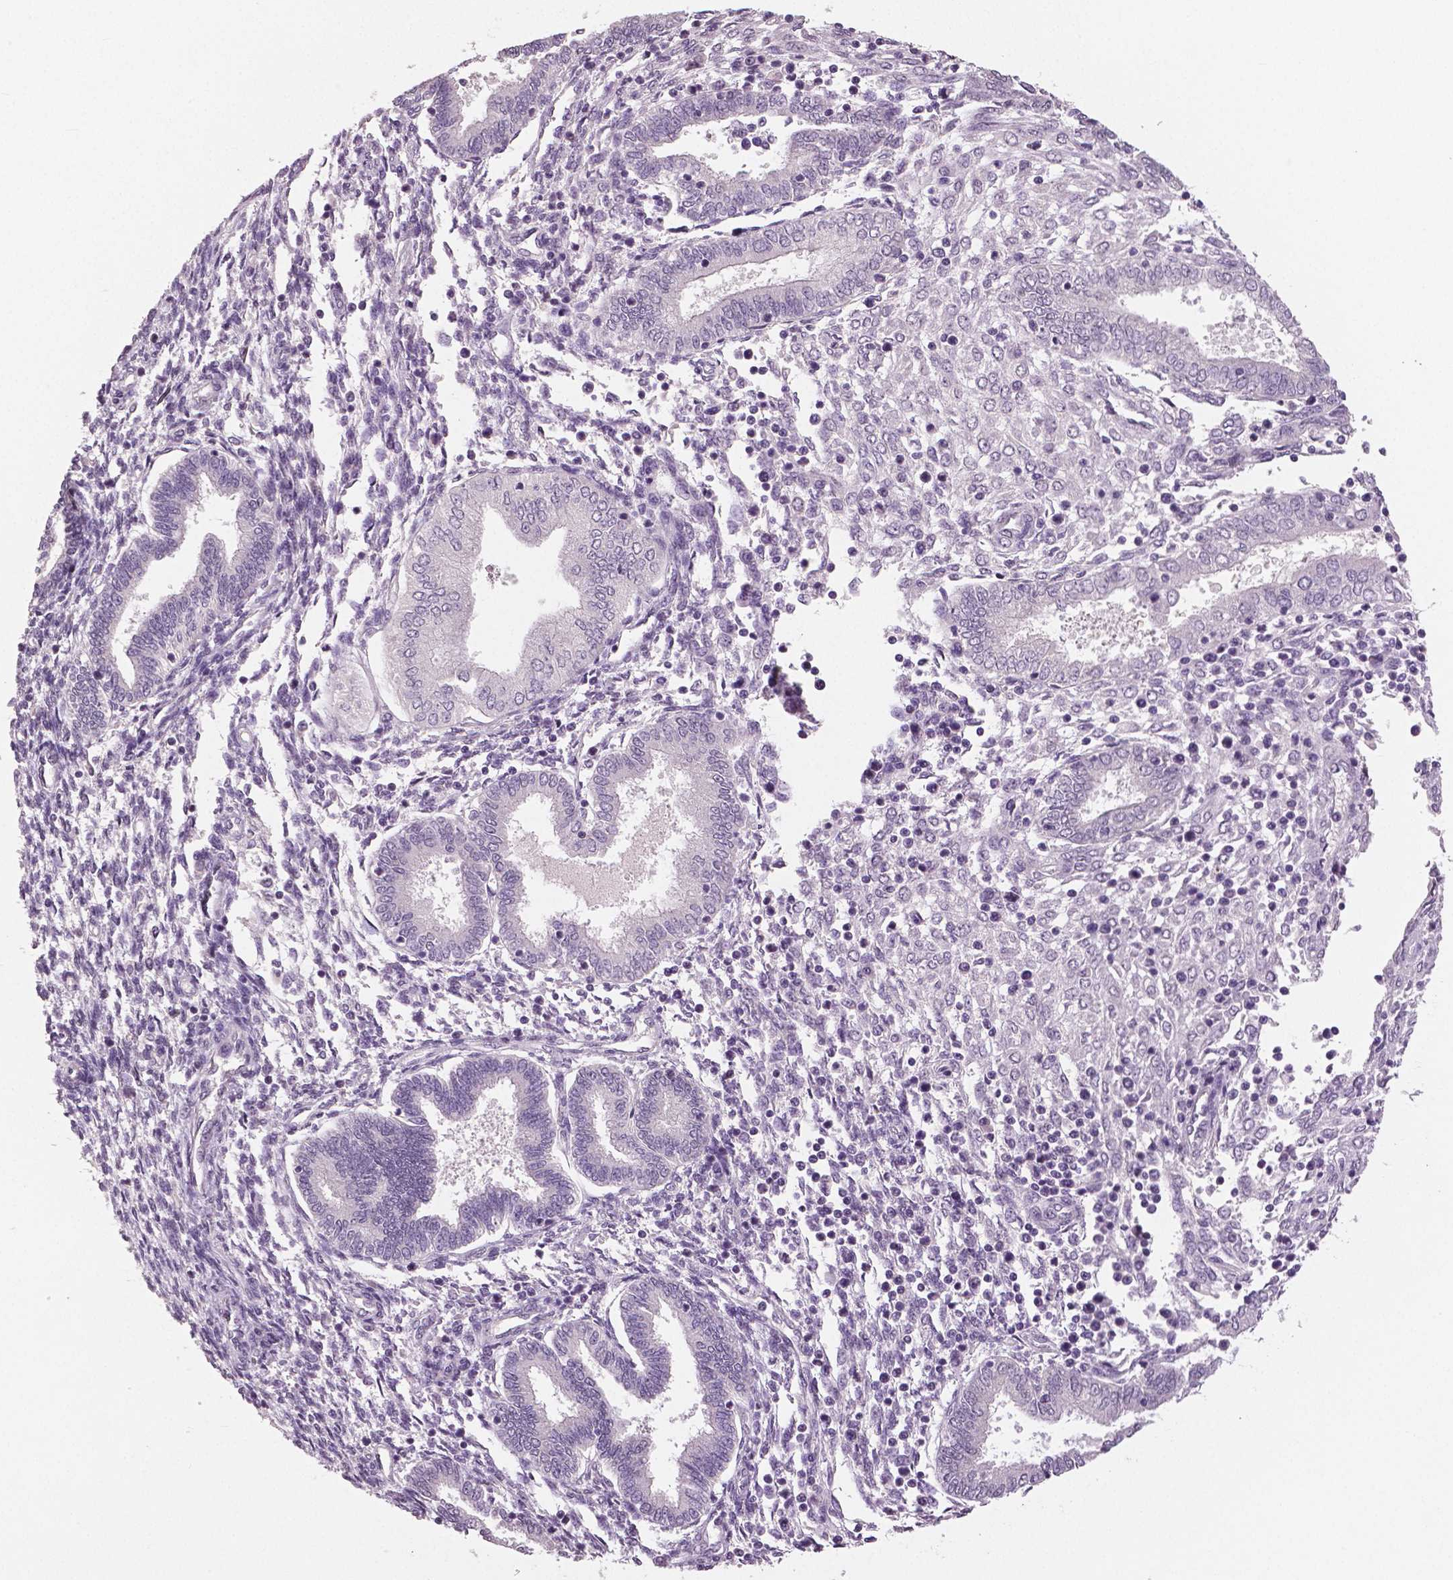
{"staining": {"intensity": "negative", "quantity": "none", "location": "none"}, "tissue": "endometrium", "cell_type": "Cells in endometrial stroma", "image_type": "normal", "snomed": [{"axis": "morphology", "description": "Normal tissue, NOS"}, {"axis": "topography", "description": "Endometrium"}], "caption": "This photomicrograph is of benign endometrium stained with immunohistochemistry (IHC) to label a protein in brown with the nuclei are counter-stained blue. There is no positivity in cells in endometrial stroma. (Brightfield microscopy of DAB immunohistochemistry (IHC) at high magnification).", "gene": "NECAB1", "patient": {"sex": "female", "age": 42}}